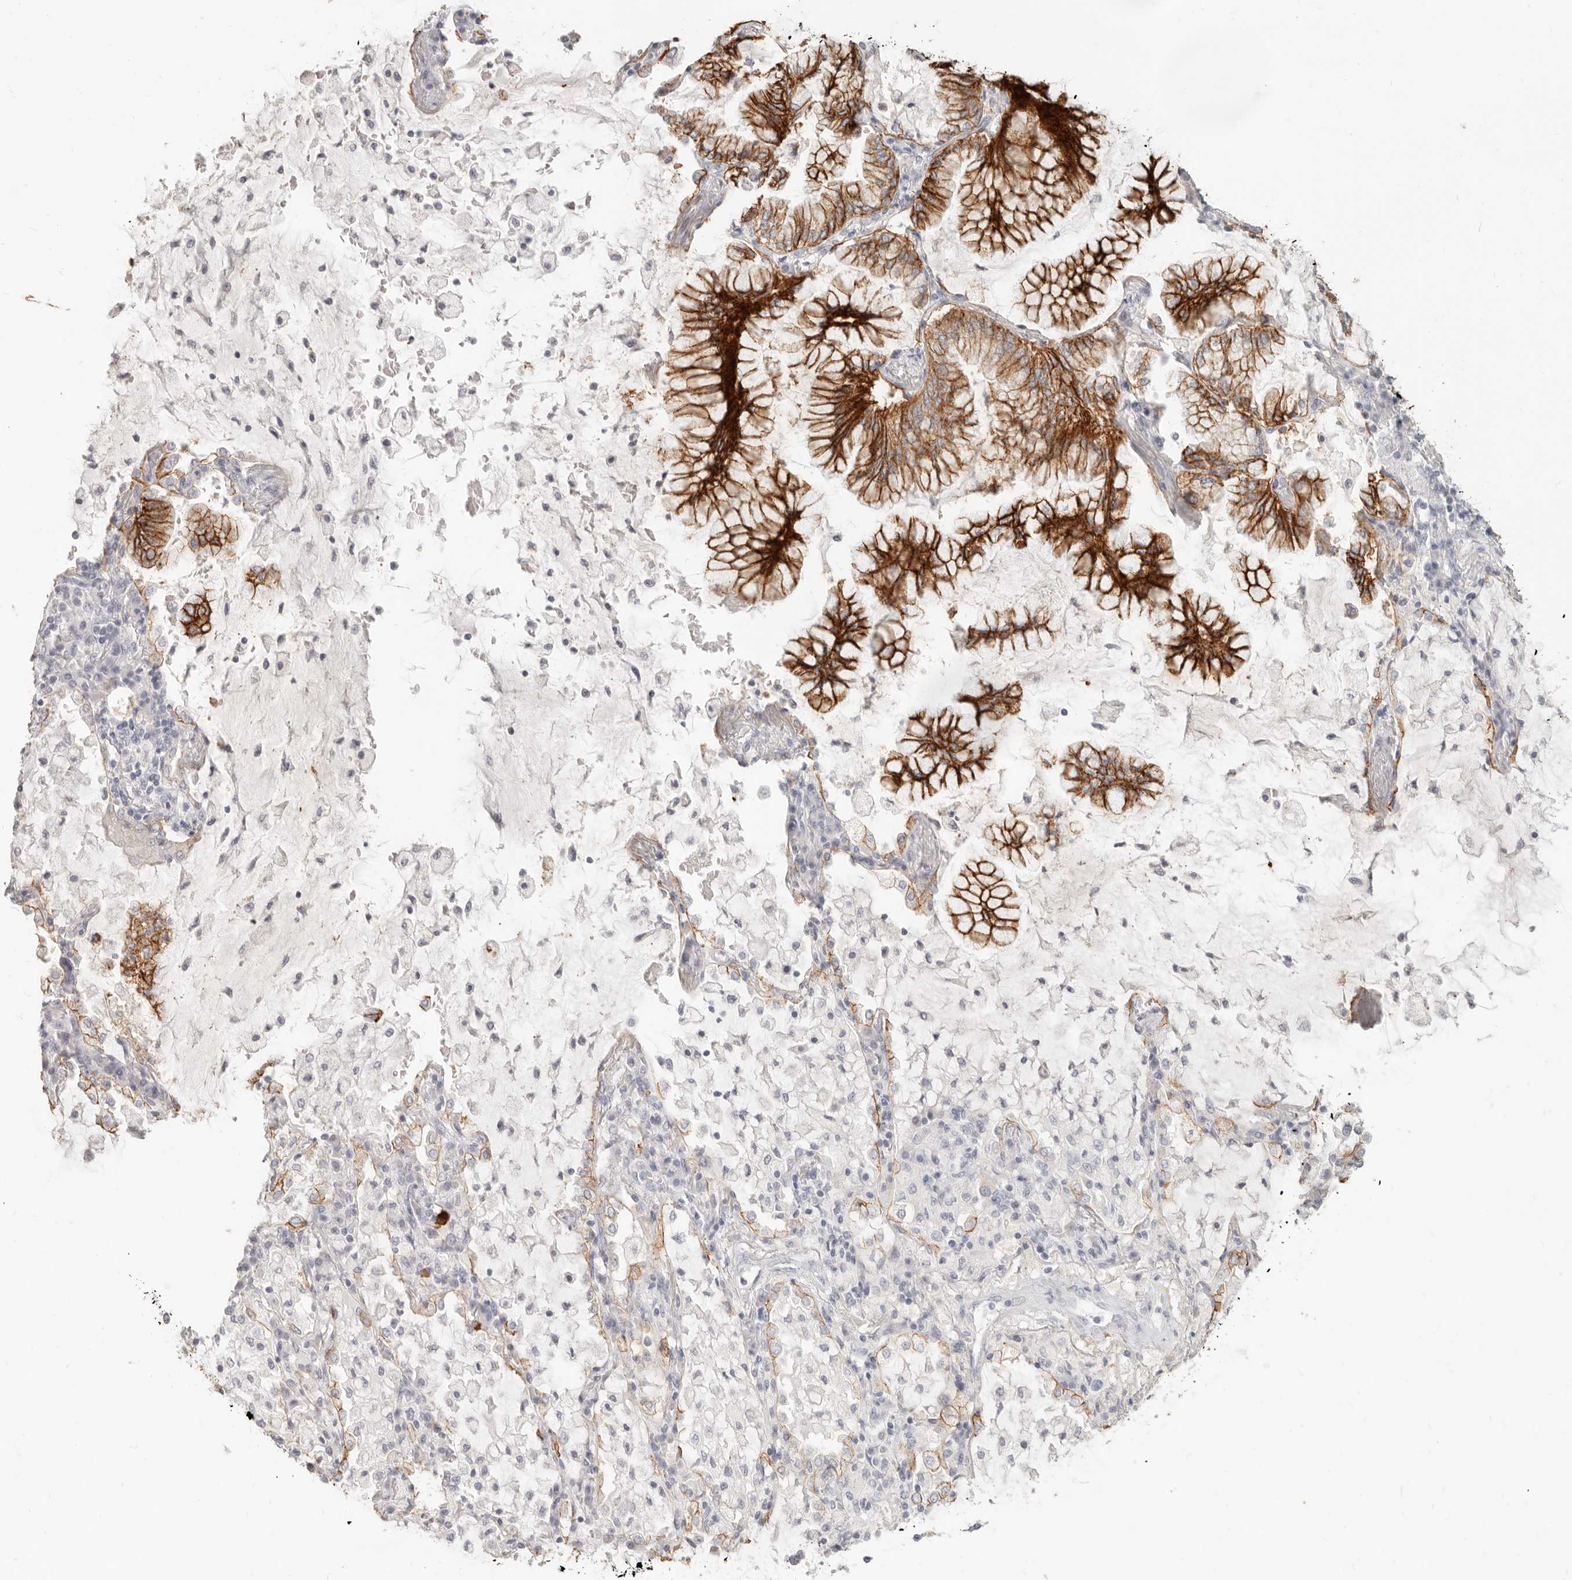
{"staining": {"intensity": "strong", "quantity": ">75%", "location": "cytoplasmic/membranous"}, "tissue": "lung cancer", "cell_type": "Tumor cells", "image_type": "cancer", "snomed": [{"axis": "morphology", "description": "Adenocarcinoma, NOS"}, {"axis": "topography", "description": "Lung"}], "caption": "Lung cancer (adenocarcinoma) stained with a protein marker reveals strong staining in tumor cells.", "gene": "EPCAM", "patient": {"sex": "female", "age": 70}}